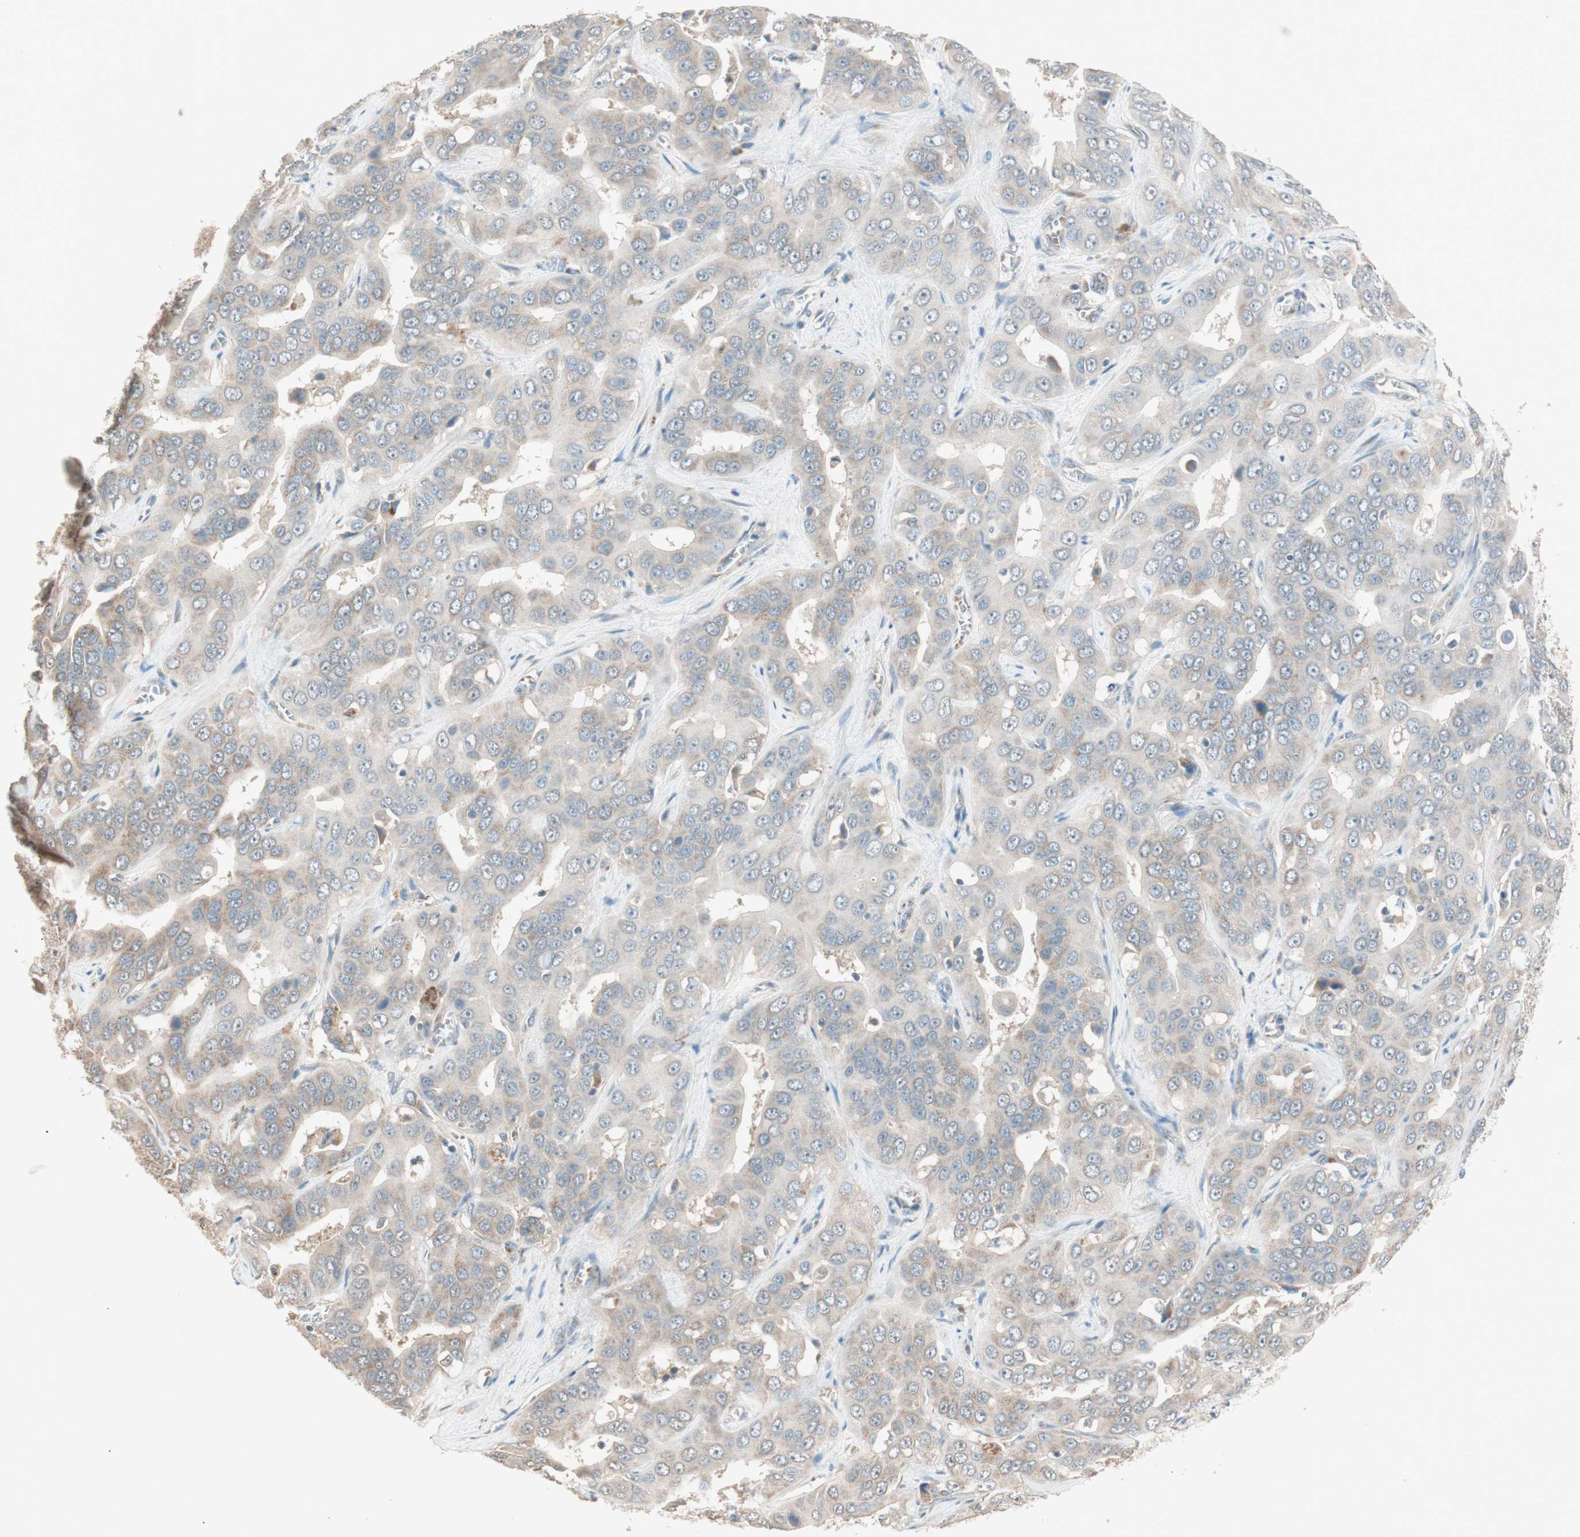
{"staining": {"intensity": "weak", "quantity": "25%-75%", "location": "cytoplasmic/membranous"}, "tissue": "liver cancer", "cell_type": "Tumor cells", "image_type": "cancer", "snomed": [{"axis": "morphology", "description": "Cholangiocarcinoma"}, {"axis": "topography", "description": "Liver"}], "caption": "Protein expression analysis of human liver cancer reveals weak cytoplasmic/membranous positivity in approximately 25%-75% of tumor cells.", "gene": "SEC16A", "patient": {"sex": "female", "age": 52}}